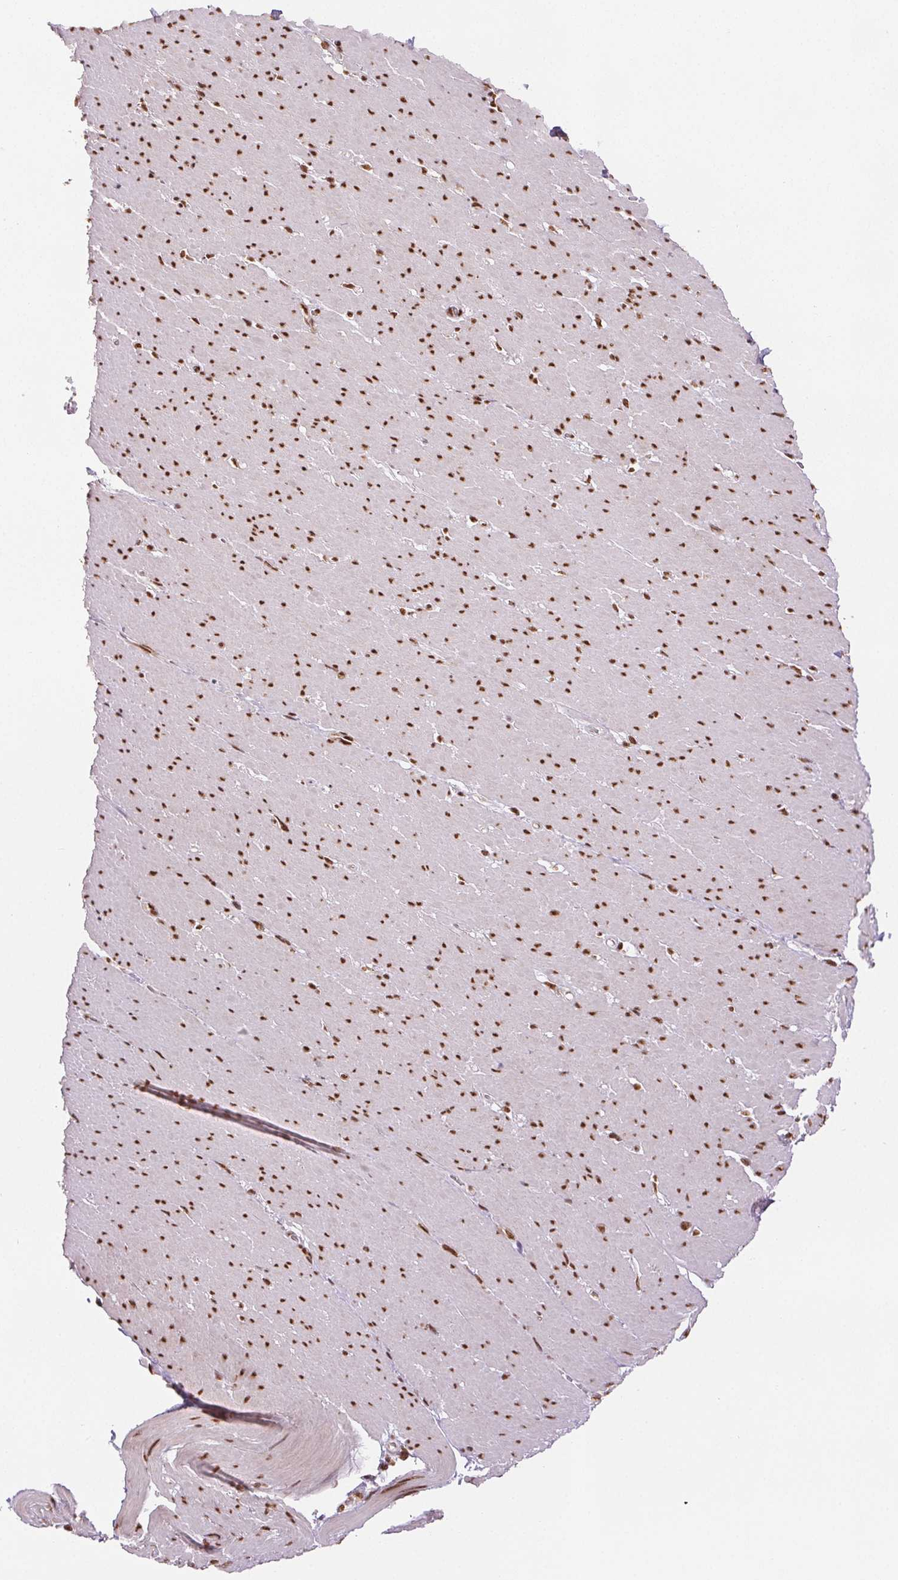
{"staining": {"intensity": "strong", "quantity": ">75%", "location": "nuclear"}, "tissue": "smooth muscle", "cell_type": "Smooth muscle cells", "image_type": "normal", "snomed": [{"axis": "morphology", "description": "Normal tissue, NOS"}, {"axis": "topography", "description": "Smooth muscle"}, {"axis": "topography", "description": "Rectum"}], "caption": "A high amount of strong nuclear staining is identified in approximately >75% of smooth muscle cells in normal smooth muscle.", "gene": "IK", "patient": {"sex": "male", "age": 53}}